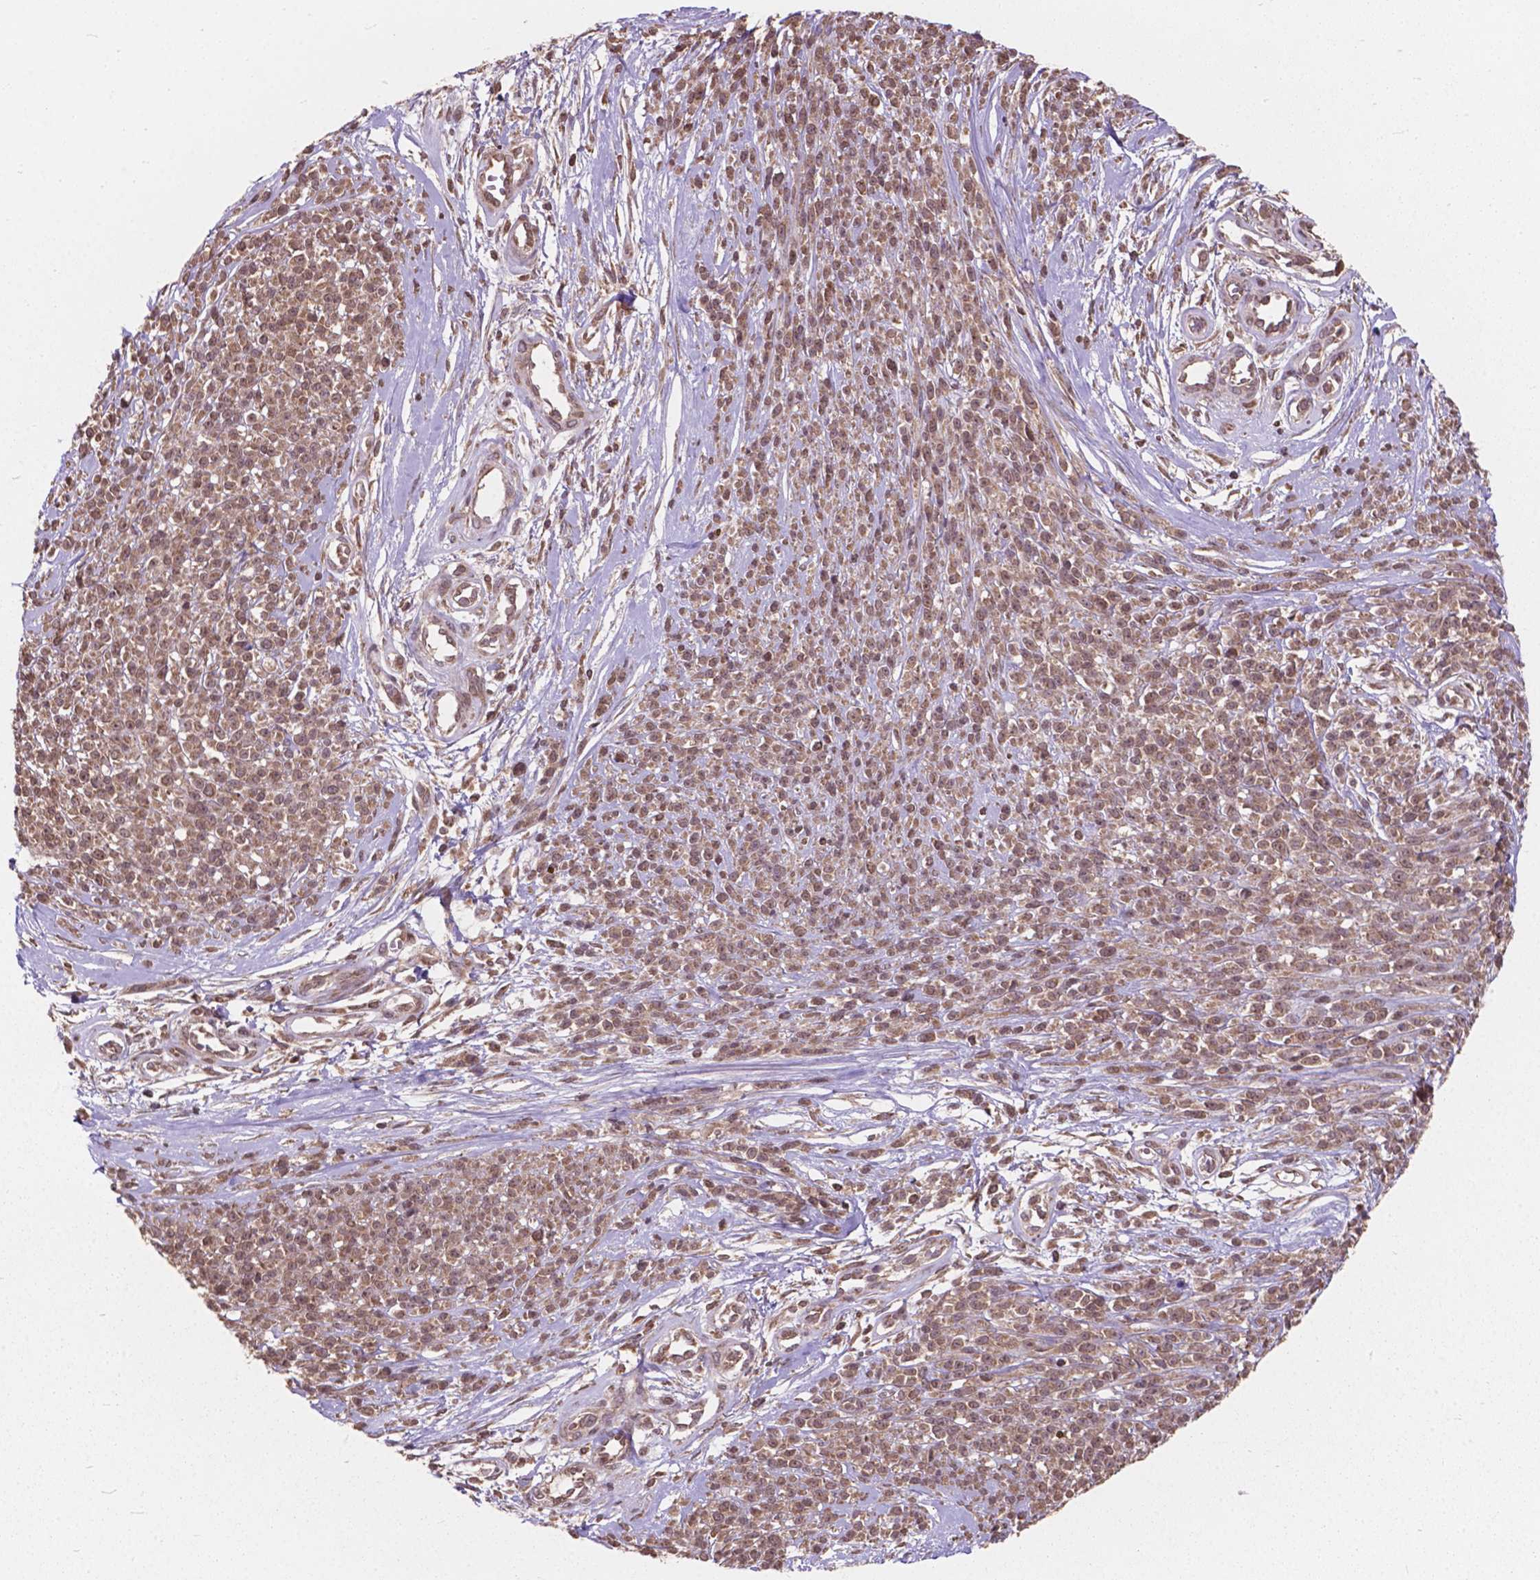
{"staining": {"intensity": "weak", "quantity": ">75%", "location": "cytoplasmic/membranous,nuclear"}, "tissue": "melanoma", "cell_type": "Tumor cells", "image_type": "cancer", "snomed": [{"axis": "morphology", "description": "Malignant melanoma, NOS"}, {"axis": "topography", "description": "Skin"}, {"axis": "topography", "description": "Skin of trunk"}], "caption": "Immunohistochemistry (IHC) histopathology image of neoplastic tissue: human malignant melanoma stained using IHC shows low levels of weak protein expression localized specifically in the cytoplasmic/membranous and nuclear of tumor cells, appearing as a cytoplasmic/membranous and nuclear brown color.", "gene": "MRPL33", "patient": {"sex": "male", "age": 74}}